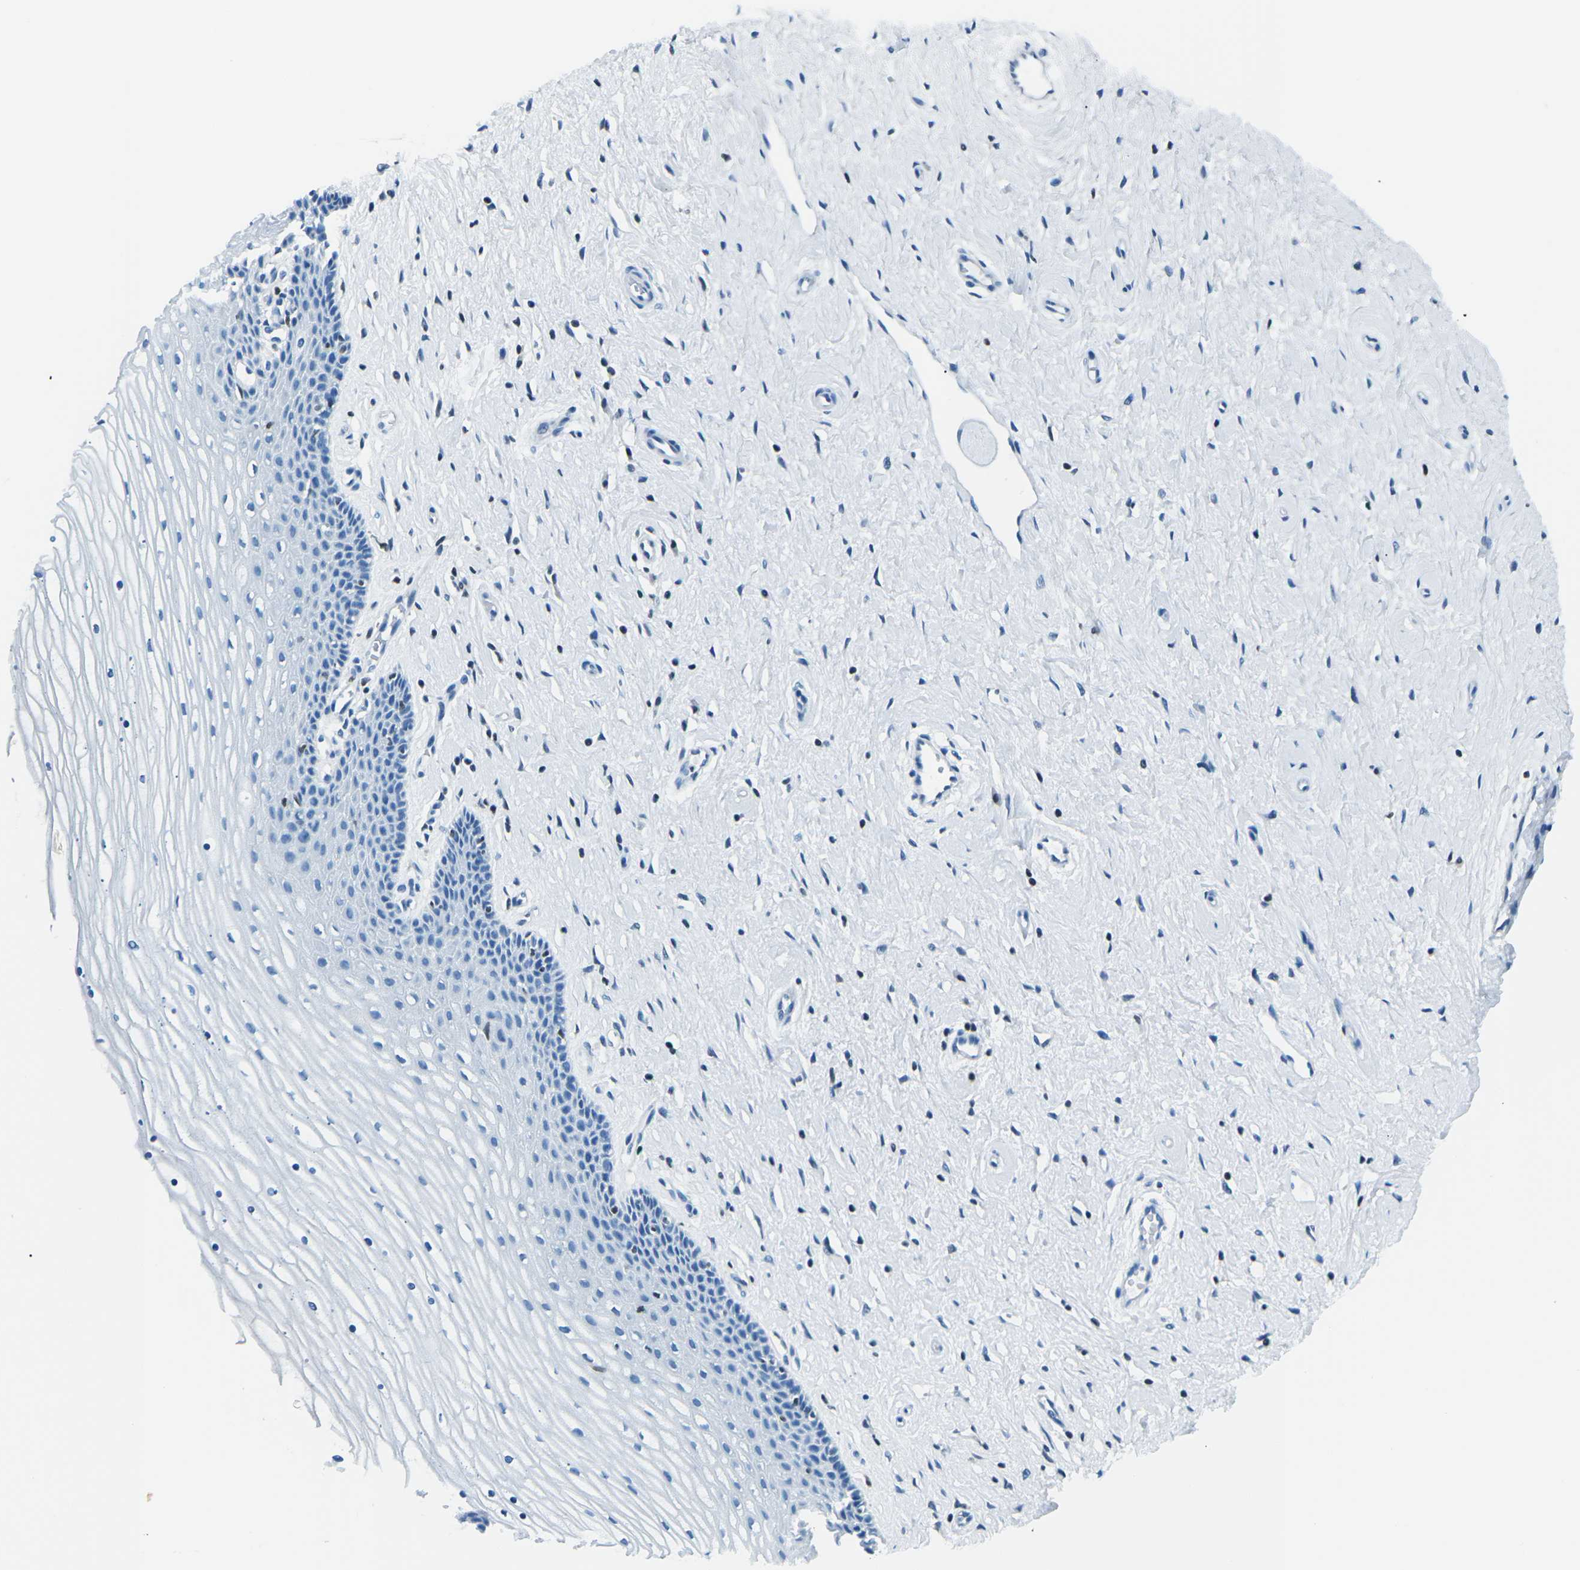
{"staining": {"intensity": "negative", "quantity": "none", "location": "none"}, "tissue": "cervix", "cell_type": "Glandular cells", "image_type": "normal", "snomed": [{"axis": "morphology", "description": "Normal tissue, NOS"}, {"axis": "topography", "description": "Cervix"}], "caption": "The histopathology image shows no staining of glandular cells in normal cervix.", "gene": "CELF2", "patient": {"sex": "female", "age": 39}}